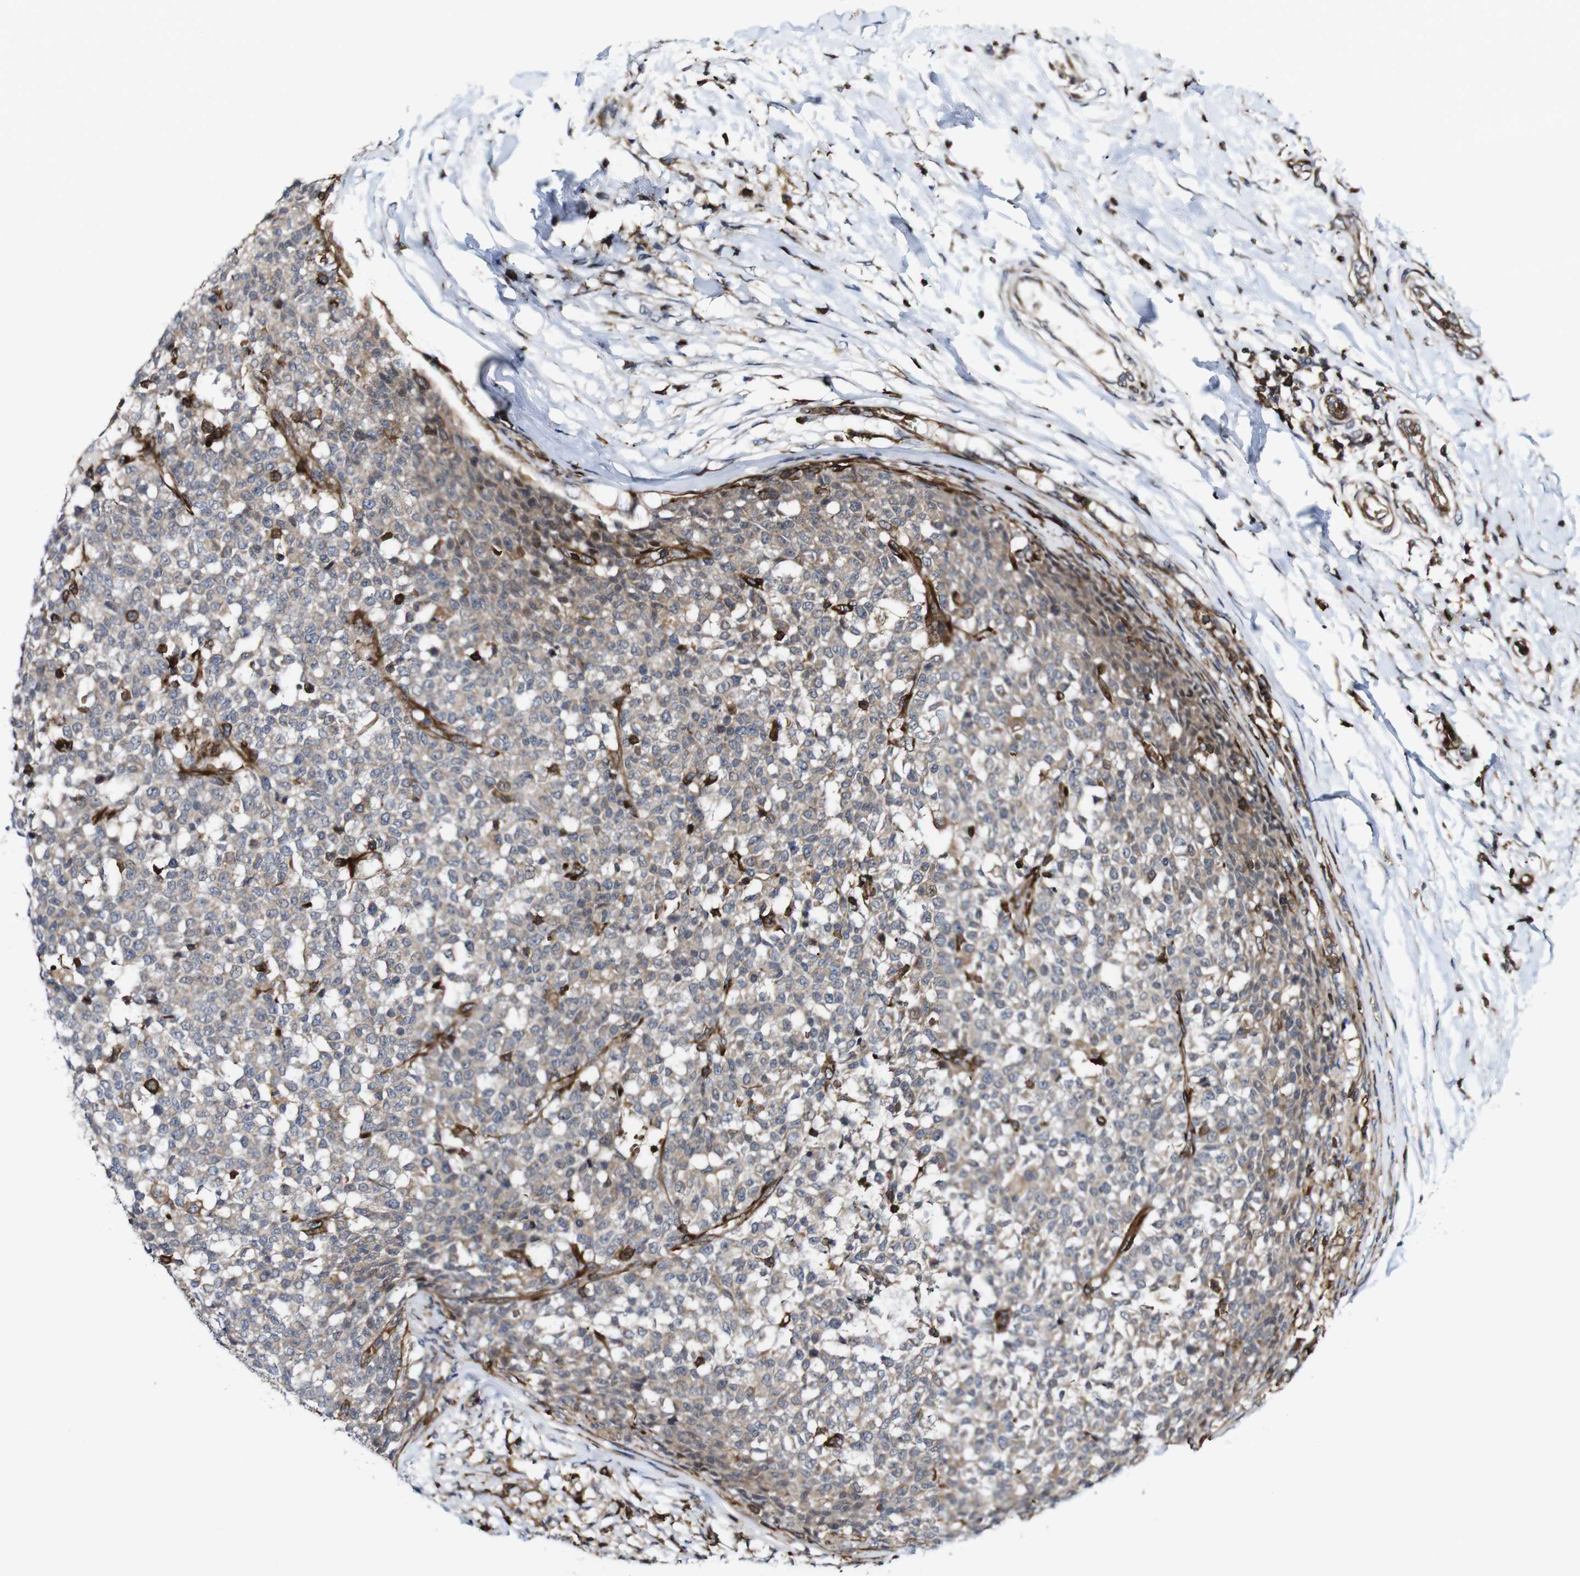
{"staining": {"intensity": "weak", "quantity": ">75%", "location": "cytoplasmic/membranous"}, "tissue": "testis cancer", "cell_type": "Tumor cells", "image_type": "cancer", "snomed": [{"axis": "morphology", "description": "Seminoma, NOS"}, {"axis": "topography", "description": "Testis"}], "caption": "Protein staining of testis cancer (seminoma) tissue exhibits weak cytoplasmic/membranous positivity in approximately >75% of tumor cells. (Stains: DAB in brown, nuclei in blue, Microscopy: brightfield microscopy at high magnification).", "gene": "JAK2", "patient": {"sex": "male", "age": 59}}